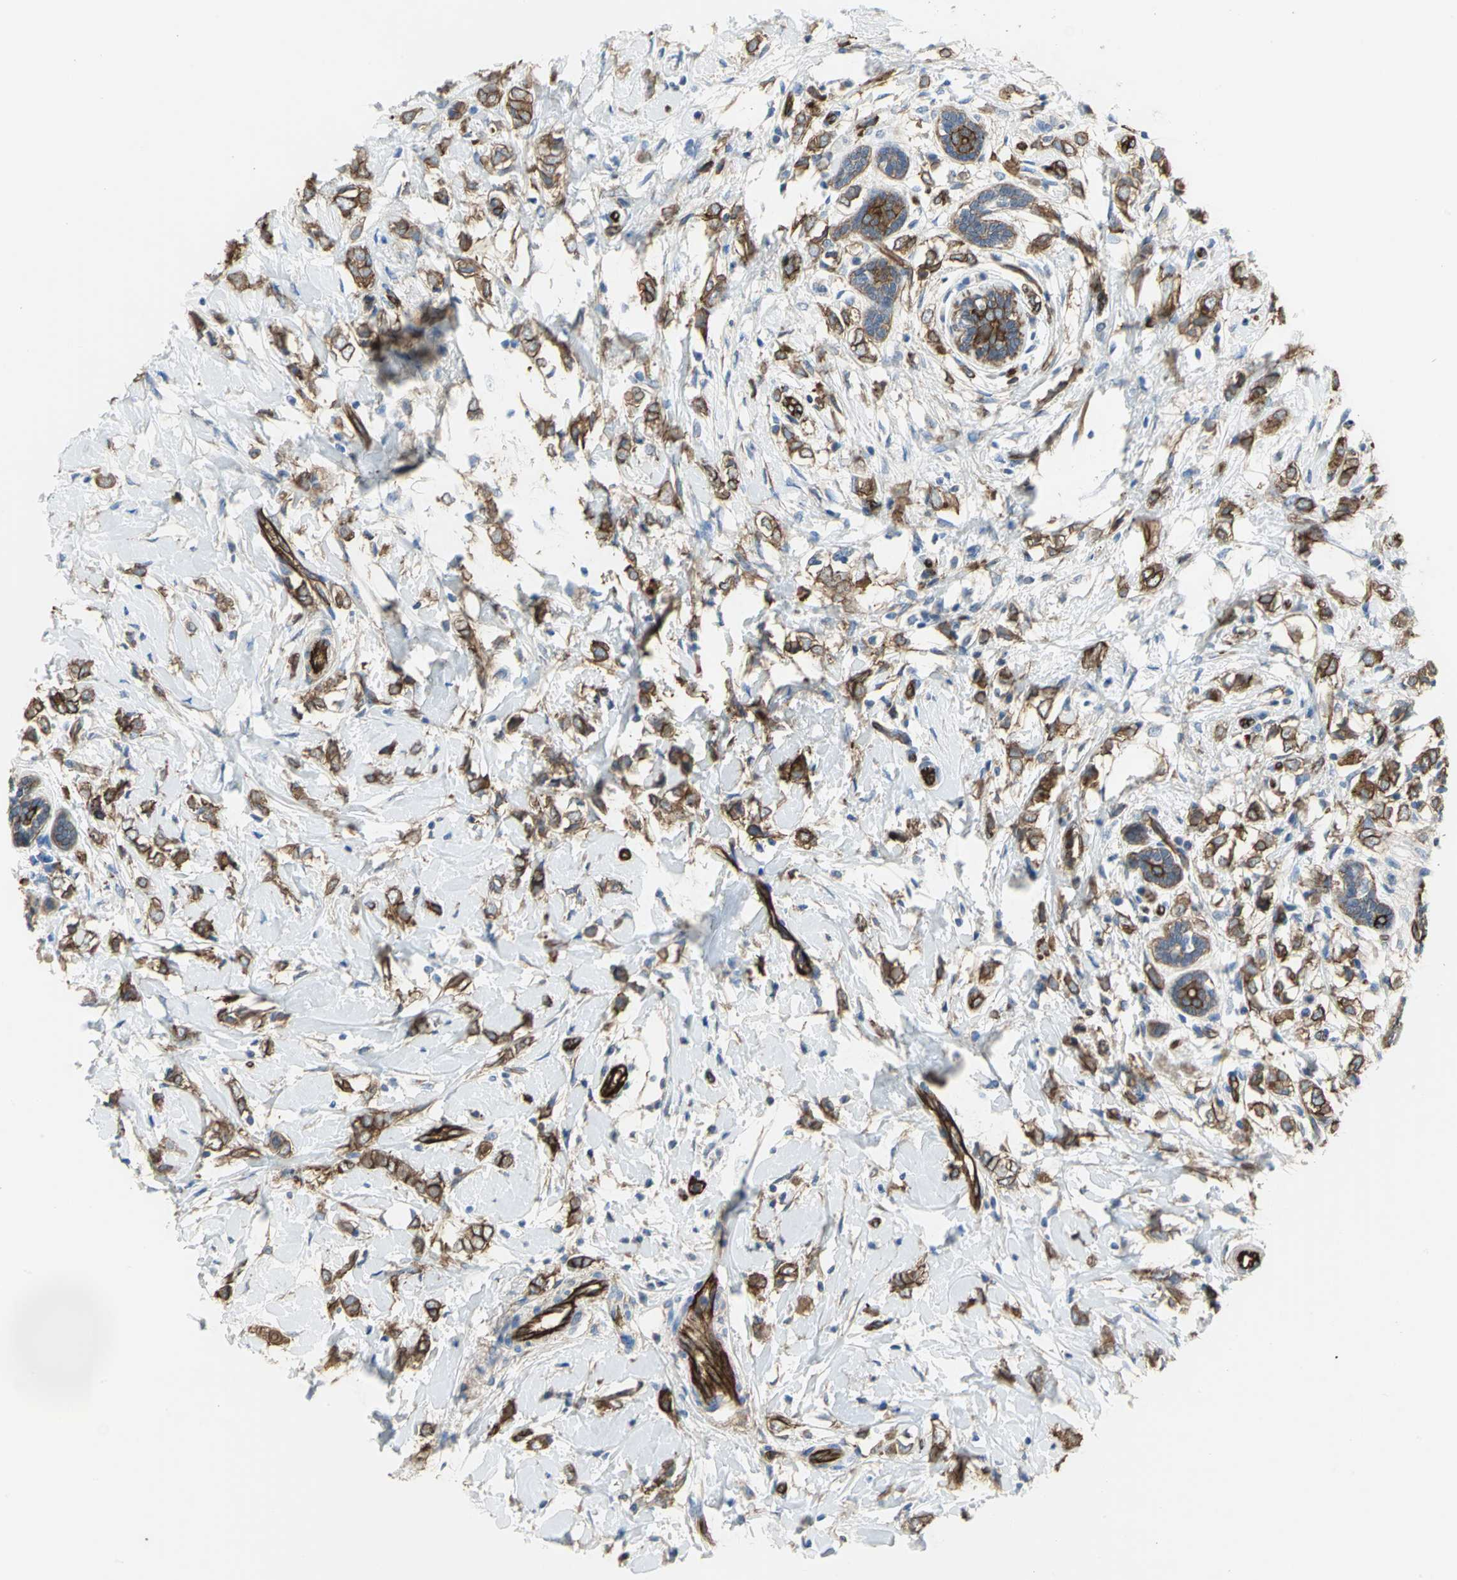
{"staining": {"intensity": "strong", "quantity": ">75%", "location": "cytoplasmic/membranous"}, "tissue": "breast cancer", "cell_type": "Tumor cells", "image_type": "cancer", "snomed": [{"axis": "morphology", "description": "Normal tissue, NOS"}, {"axis": "morphology", "description": "Lobular carcinoma"}, {"axis": "topography", "description": "Breast"}], "caption": "Immunohistochemical staining of breast lobular carcinoma displays high levels of strong cytoplasmic/membranous protein staining in approximately >75% of tumor cells.", "gene": "FLNB", "patient": {"sex": "female", "age": 47}}